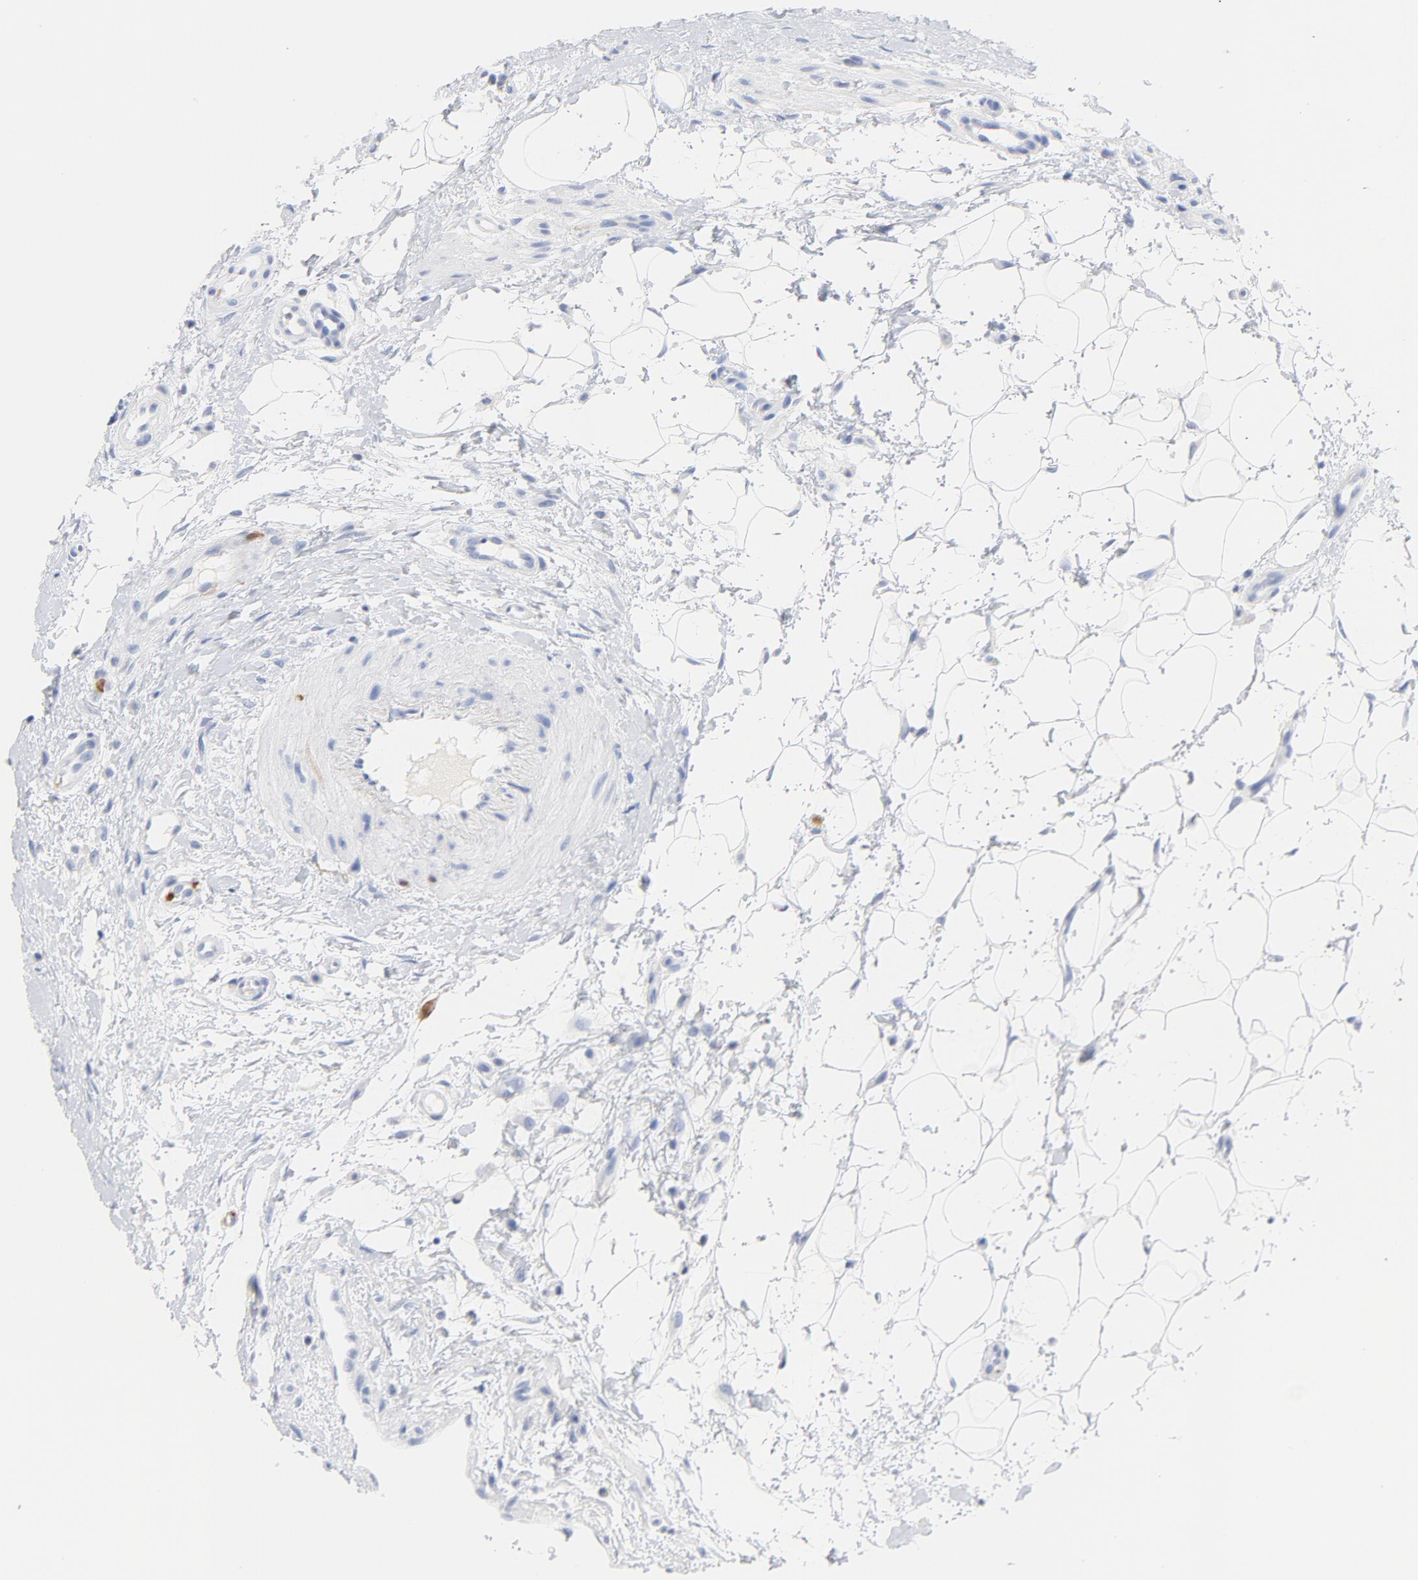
{"staining": {"intensity": "strong", "quantity": "<25%", "location": "nuclear"}, "tissue": "lymphoma", "cell_type": "Tumor cells", "image_type": "cancer", "snomed": [{"axis": "morphology", "description": "Malignant lymphoma, non-Hodgkin's type, Low grade"}, {"axis": "topography", "description": "Lymph node"}], "caption": "Protein expression analysis of low-grade malignant lymphoma, non-Hodgkin's type shows strong nuclear positivity in about <25% of tumor cells.", "gene": "CDC20", "patient": {"sex": "female", "age": 76}}